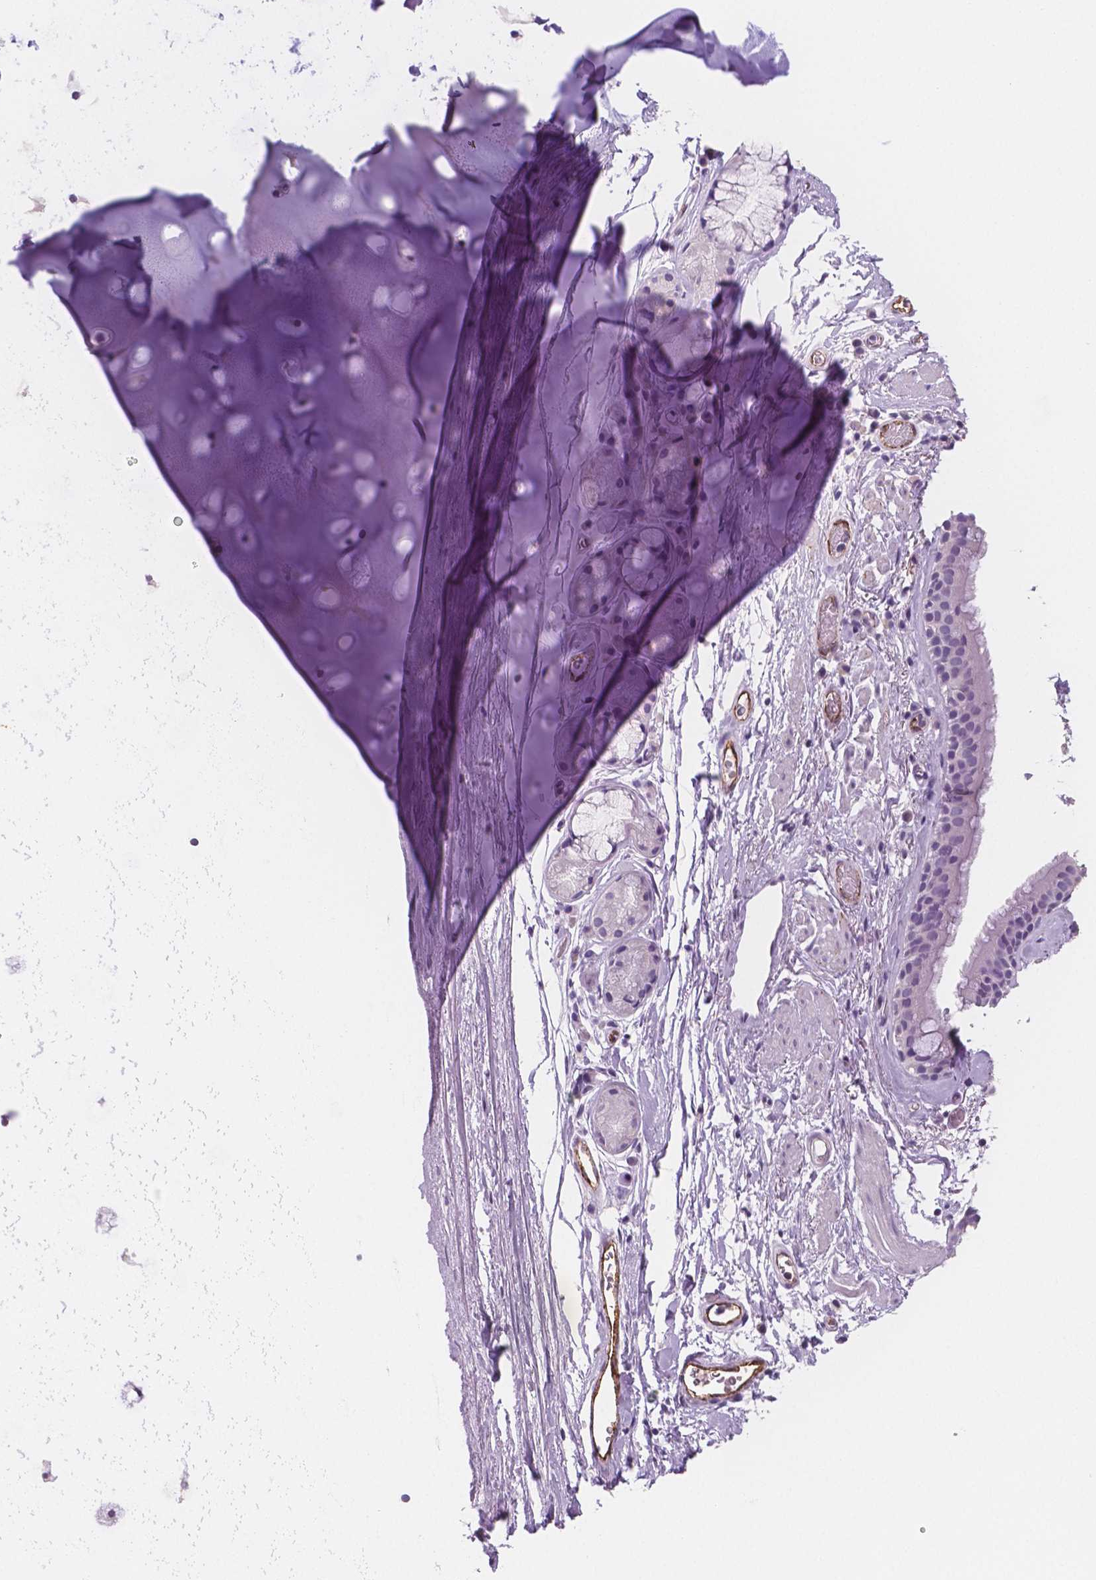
{"staining": {"intensity": "negative", "quantity": "none", "location": "none"}, "tissue": "bronchus", "cell_type": "Respiratory epithelial cells", "image_type": "normal", "snomed": [{"axis": "morphology", "description": "Normal tissue, NOS"}, {"axis": "topography", "description": "Cartilage tissue"}, {"axis": "topography", "description": "Bronchus"}], "caption": "Unremarkable bronchus was stained to show a protein in brown. There is no significant positivity in respiratory epithelial cells. The staining was performed using DAB to visualize the protein expression in brown, while the nuclei were stained in blue with hematoxylin (Magnification: 20x).", "gene": "TSPAN7", "patient": {"sex": "male", "age": 58}}